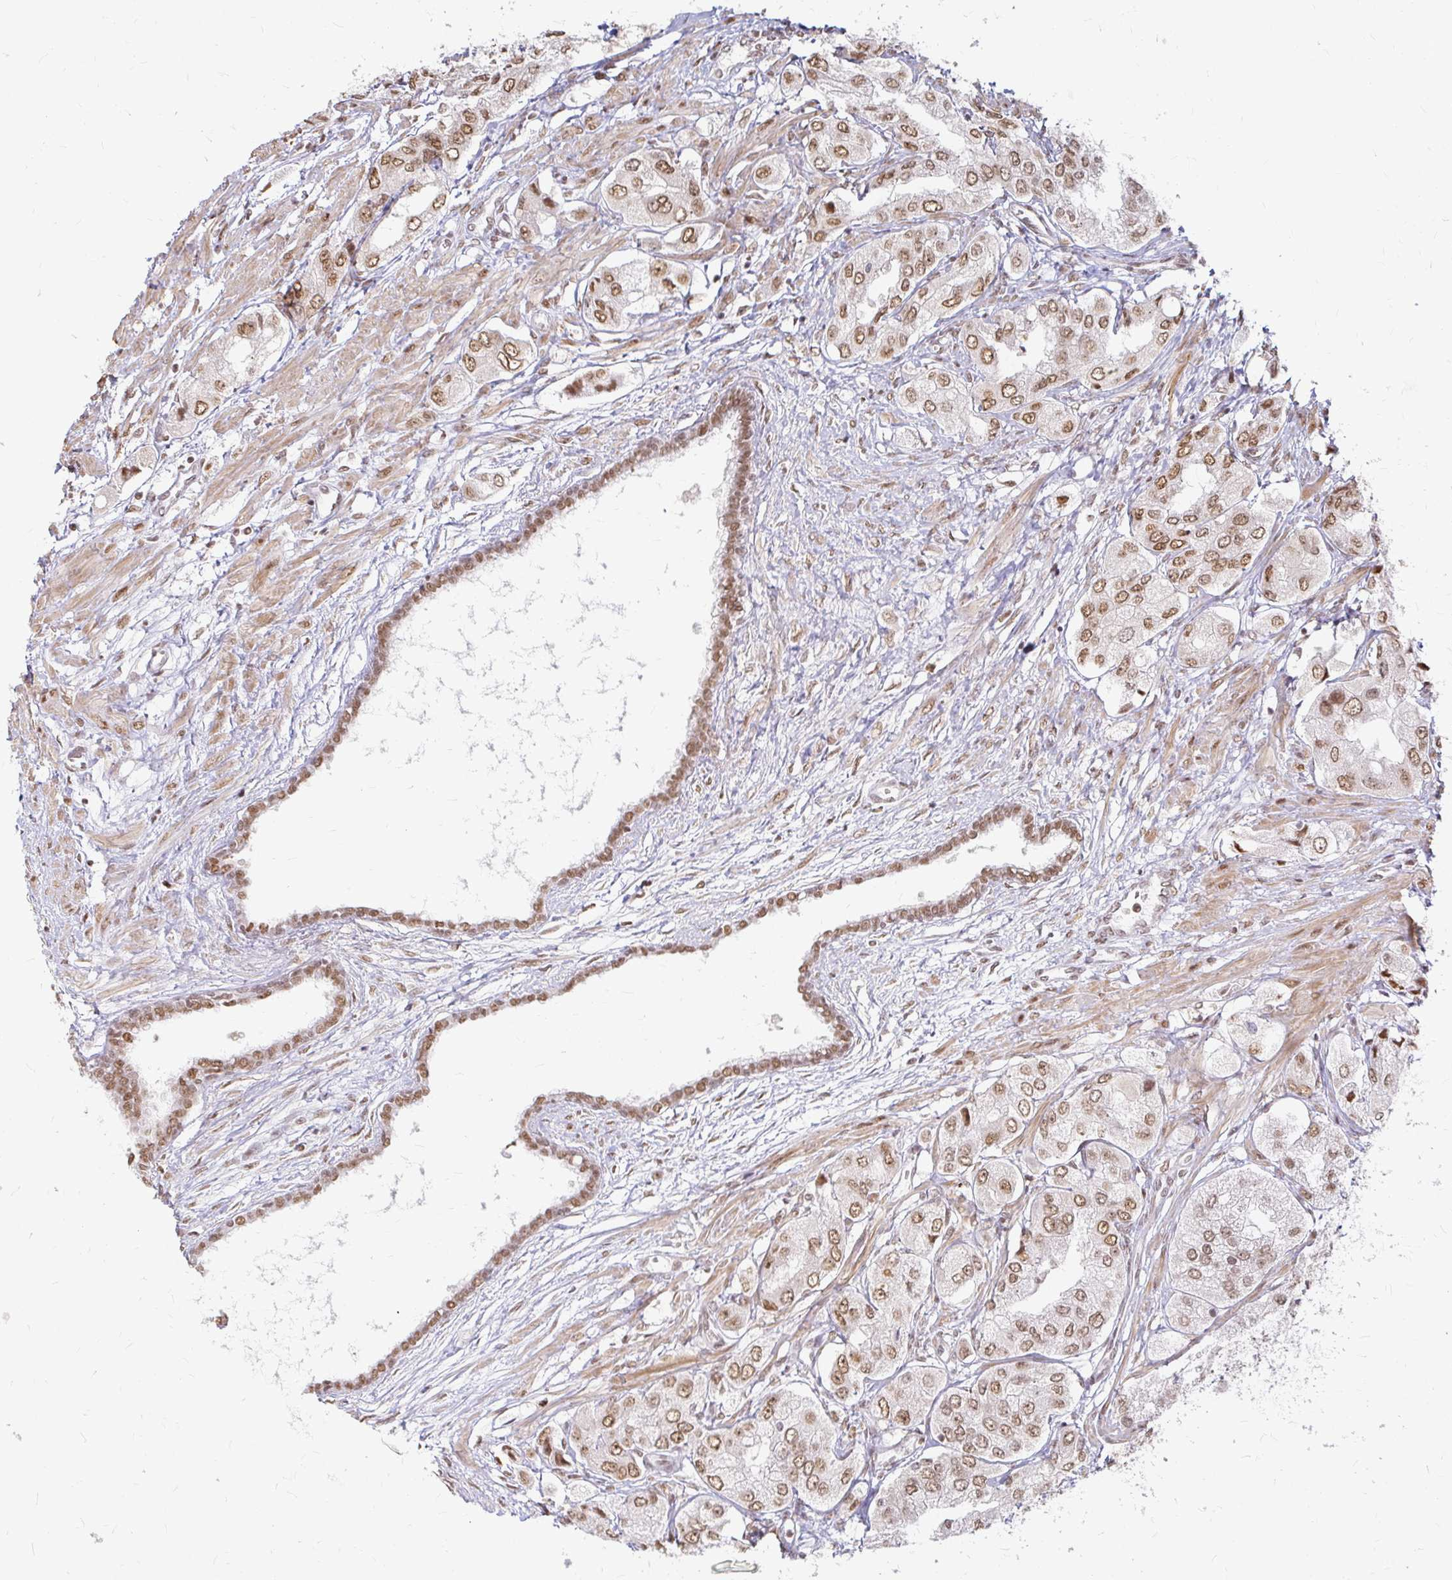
{"staining": {"intensity": "moderate", "quantity": ">75%", "location": "nuclear"}, "tissue": "prostate cancer", "cell_type": "Tumor cells", "image_type": "cancer", "snomed": [{"axis": "morphology", "description": "Adenocarcinoma, Low grade"}, {"axis": "topography", "description": "Prostate"}], "caption": "This is an image of IHC staining of prostate cancer (adenocarcinoma (low-grade)), which shows moderate positivity in the nuclear of tumor cells.", "gene": "HNRNPU", "patient": {"sex": "male", "age": 69}}